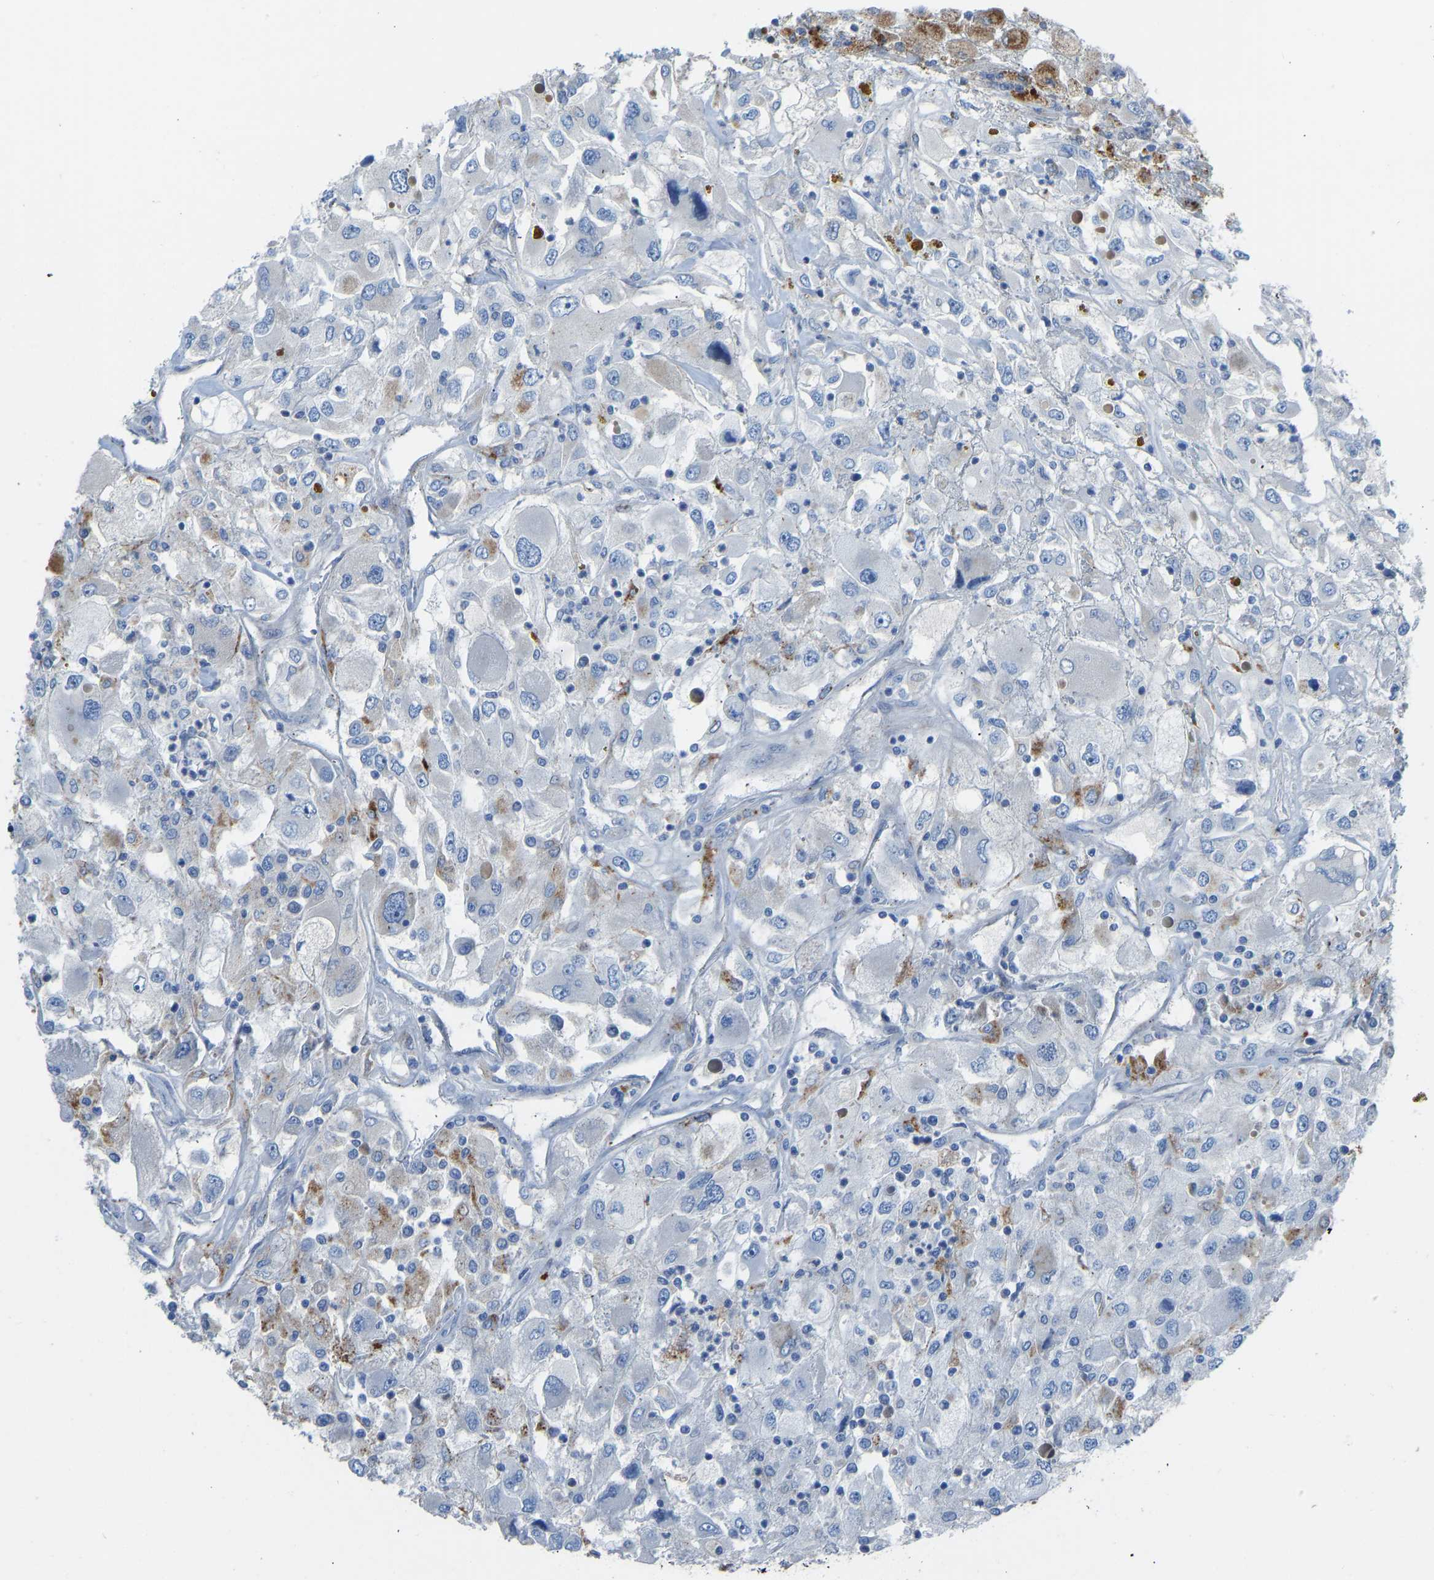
{"staining": {"intensity": "moderate", "quantity": "<25%", "location": "cytoplasmic/membranous"}, "tissue": "renal cancer", "cell_type": "Tumor cells", "image_type": "cancer", "snomed": [{"axis": "morphology", "description": "Adenocarcinoma, NOS"}, {"axis": "topography", "description": "Kidney"}], "caption": "Immunohistochemical staining of renal adenocarcinoma demonstrates low levels of moderate cytoplasmic/membranous protein positivity in approximately <25% of tumor cells. Nuclei are stained in blue.", "gene": "SMIM20", "patient": {"sex": "female", "age": 52}}